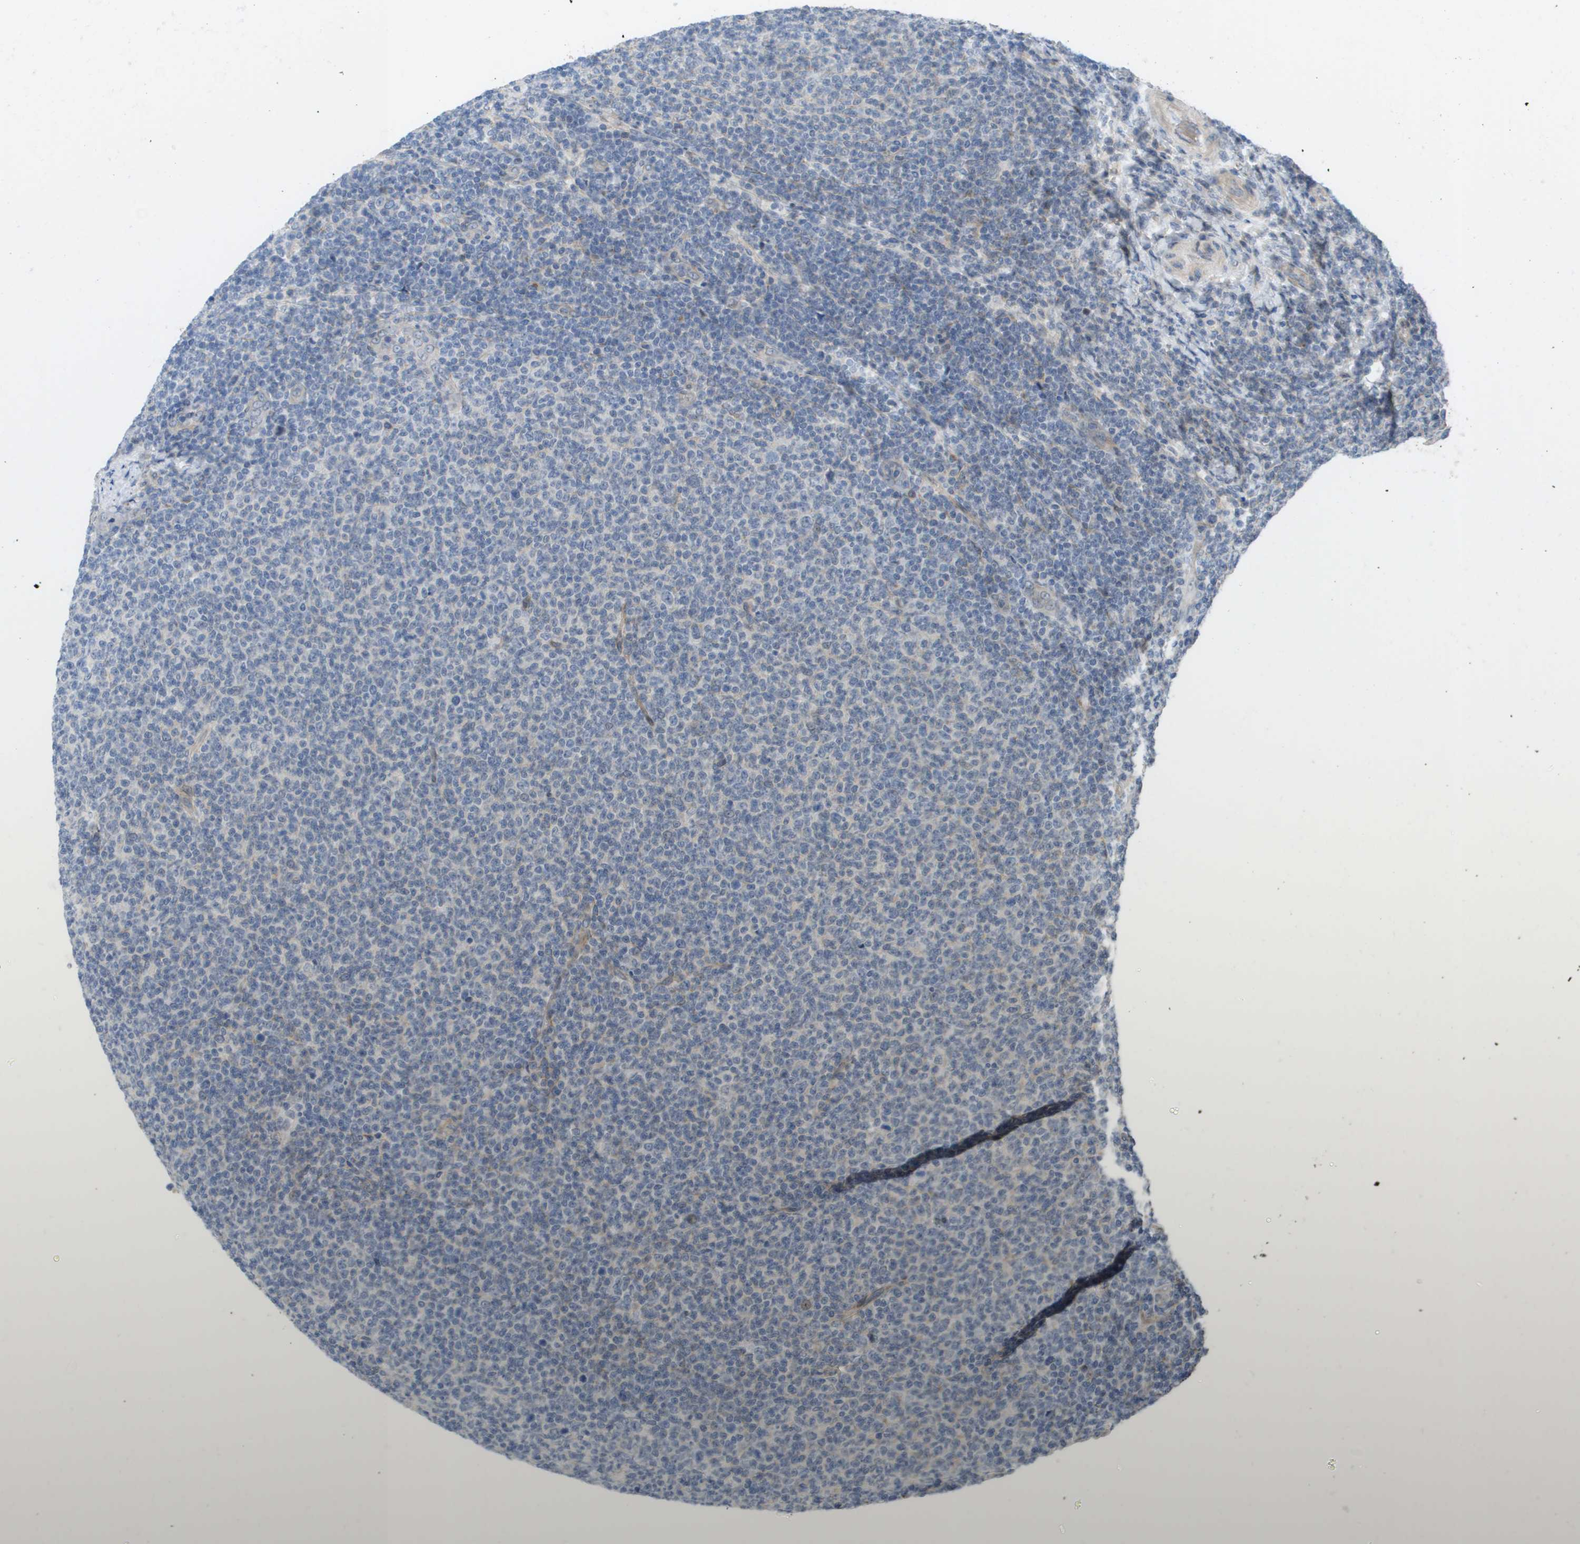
{"staining": {"intensity": "negative", "quantity": "none", "location": "none"}, "tissue": "lymphoma", "cell_type": "Tumor cells", "image_type": "cancer", "snomed": [{"axis": "morphology", "description": "Malignant lymphoma, non-Hodgkin's type, Low grade"}, {"axis": "topography", "description": "Lymph node"}], "caption": "Tumor cells show no significant positivity in malignant lymphoma, non-Hodgkin's type (low-grade).", "gene": "MTARC2", "patient": {"sex": "male", "age": 66}}